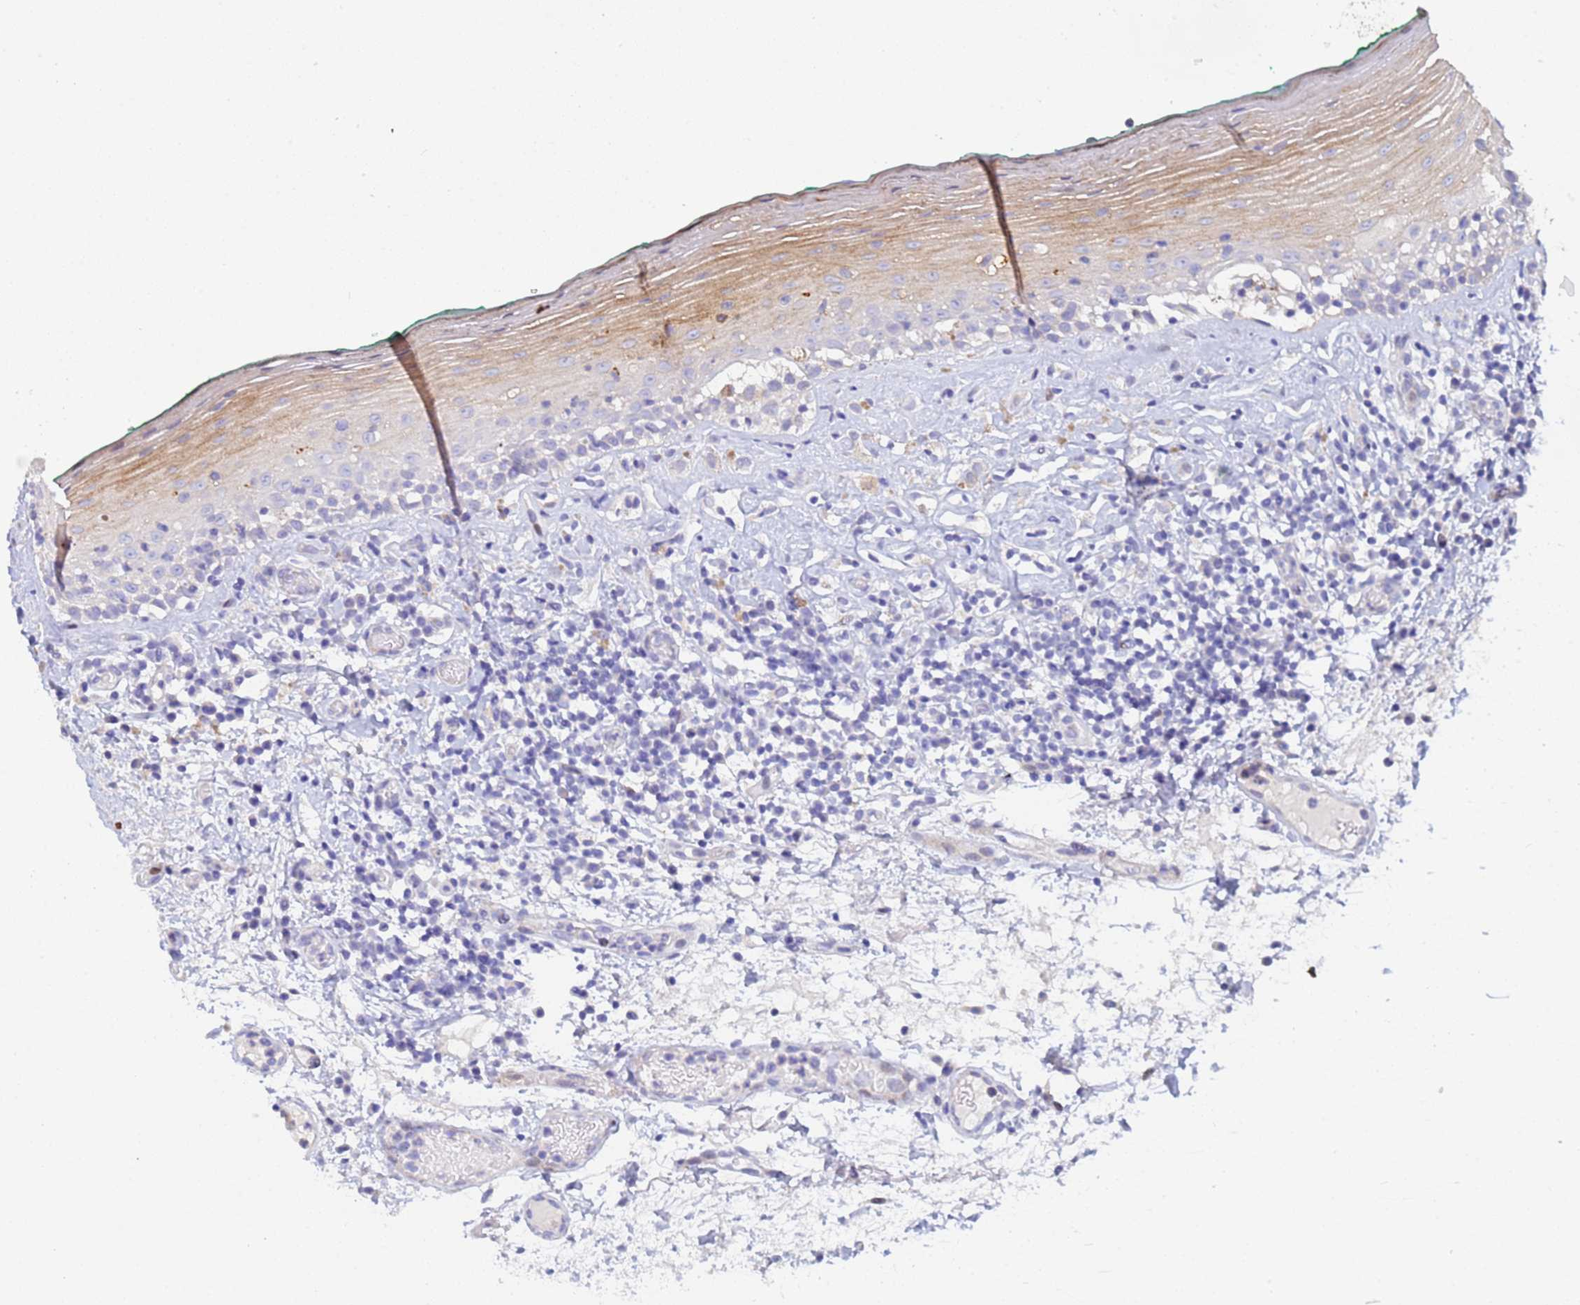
{"staining": {"intensity": "moderate", "quantity": "25%-75%", "location": "cytoplasmic/membranous"}, "tissue": "oral mucosa", "cell_type": "Squamous epithelial cells", "image_type": "normal", "snomed": [{"axis": "morphology", "description": "Normal tissue, NOS"}, {"axis": "topography", "description": "Oral tissue"}], "caption": "This is a histology image of immunohistochemistry (IHC) staining of normal oral mucosa, which shows moderate positivity in the cytoplasmic/membranous of squamous epithelial cells.", "gene": "PPP6R1", "patient": {"sex": "female", "age": 83}}